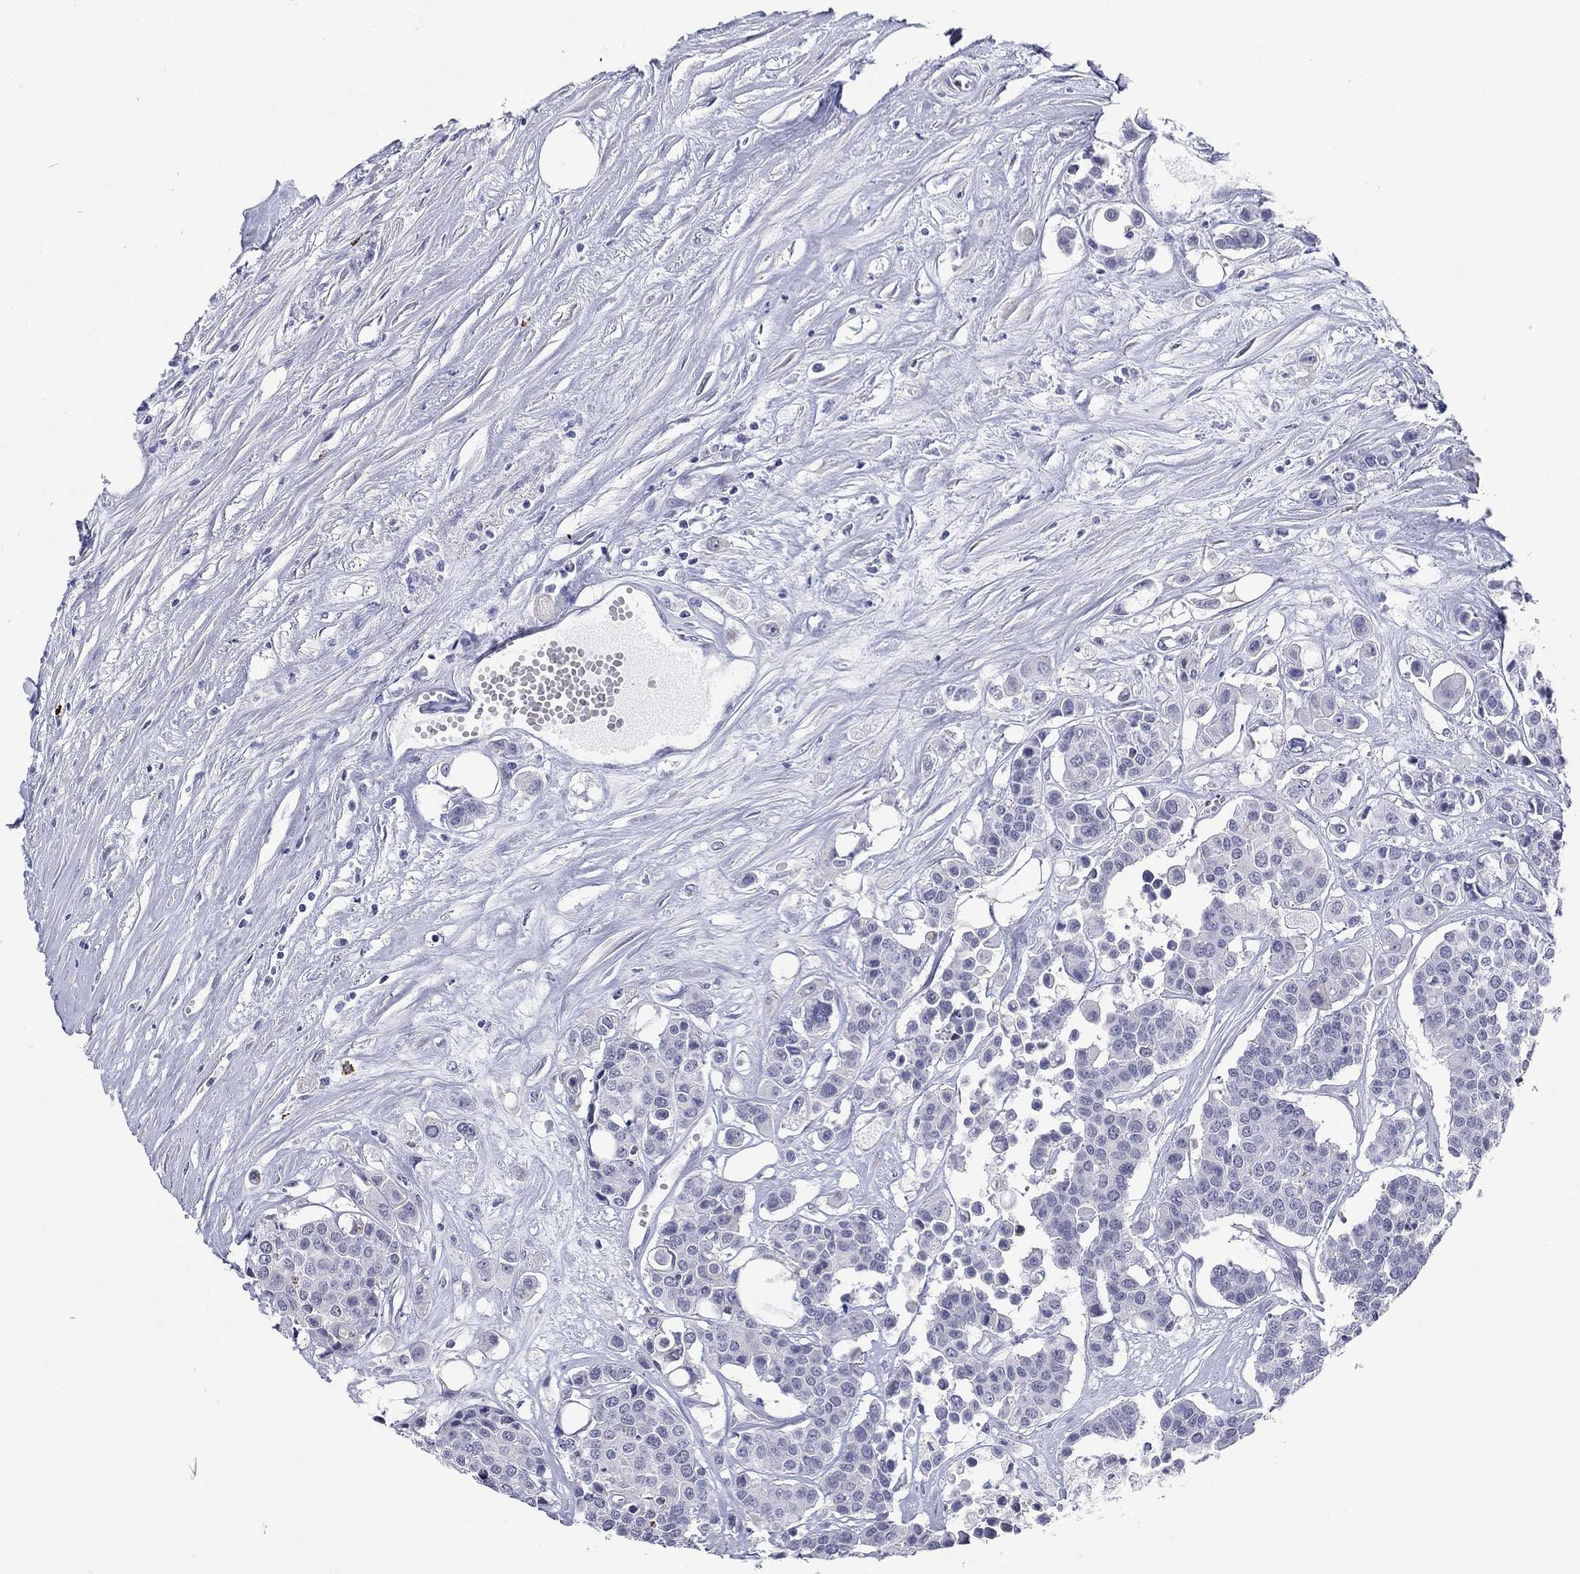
{"staining": {"intensity": "negative", "quantity": "none", "location": "none"}, "tissue": "carcinoid", "cell_type": "Tumor cells", "image_type": "cancer", "snomed": [{"axis": "morphology", "description": "Carcinoid, malignant, NOS"}, {"axis": "topography", "description": "Colon"}], "caption": "Protein analysis of carcinoid (malignant) exhibits no significant staining in tumor cells.", "gene": "ECEL1", "patient": {"sex": "male", "age": 81}}